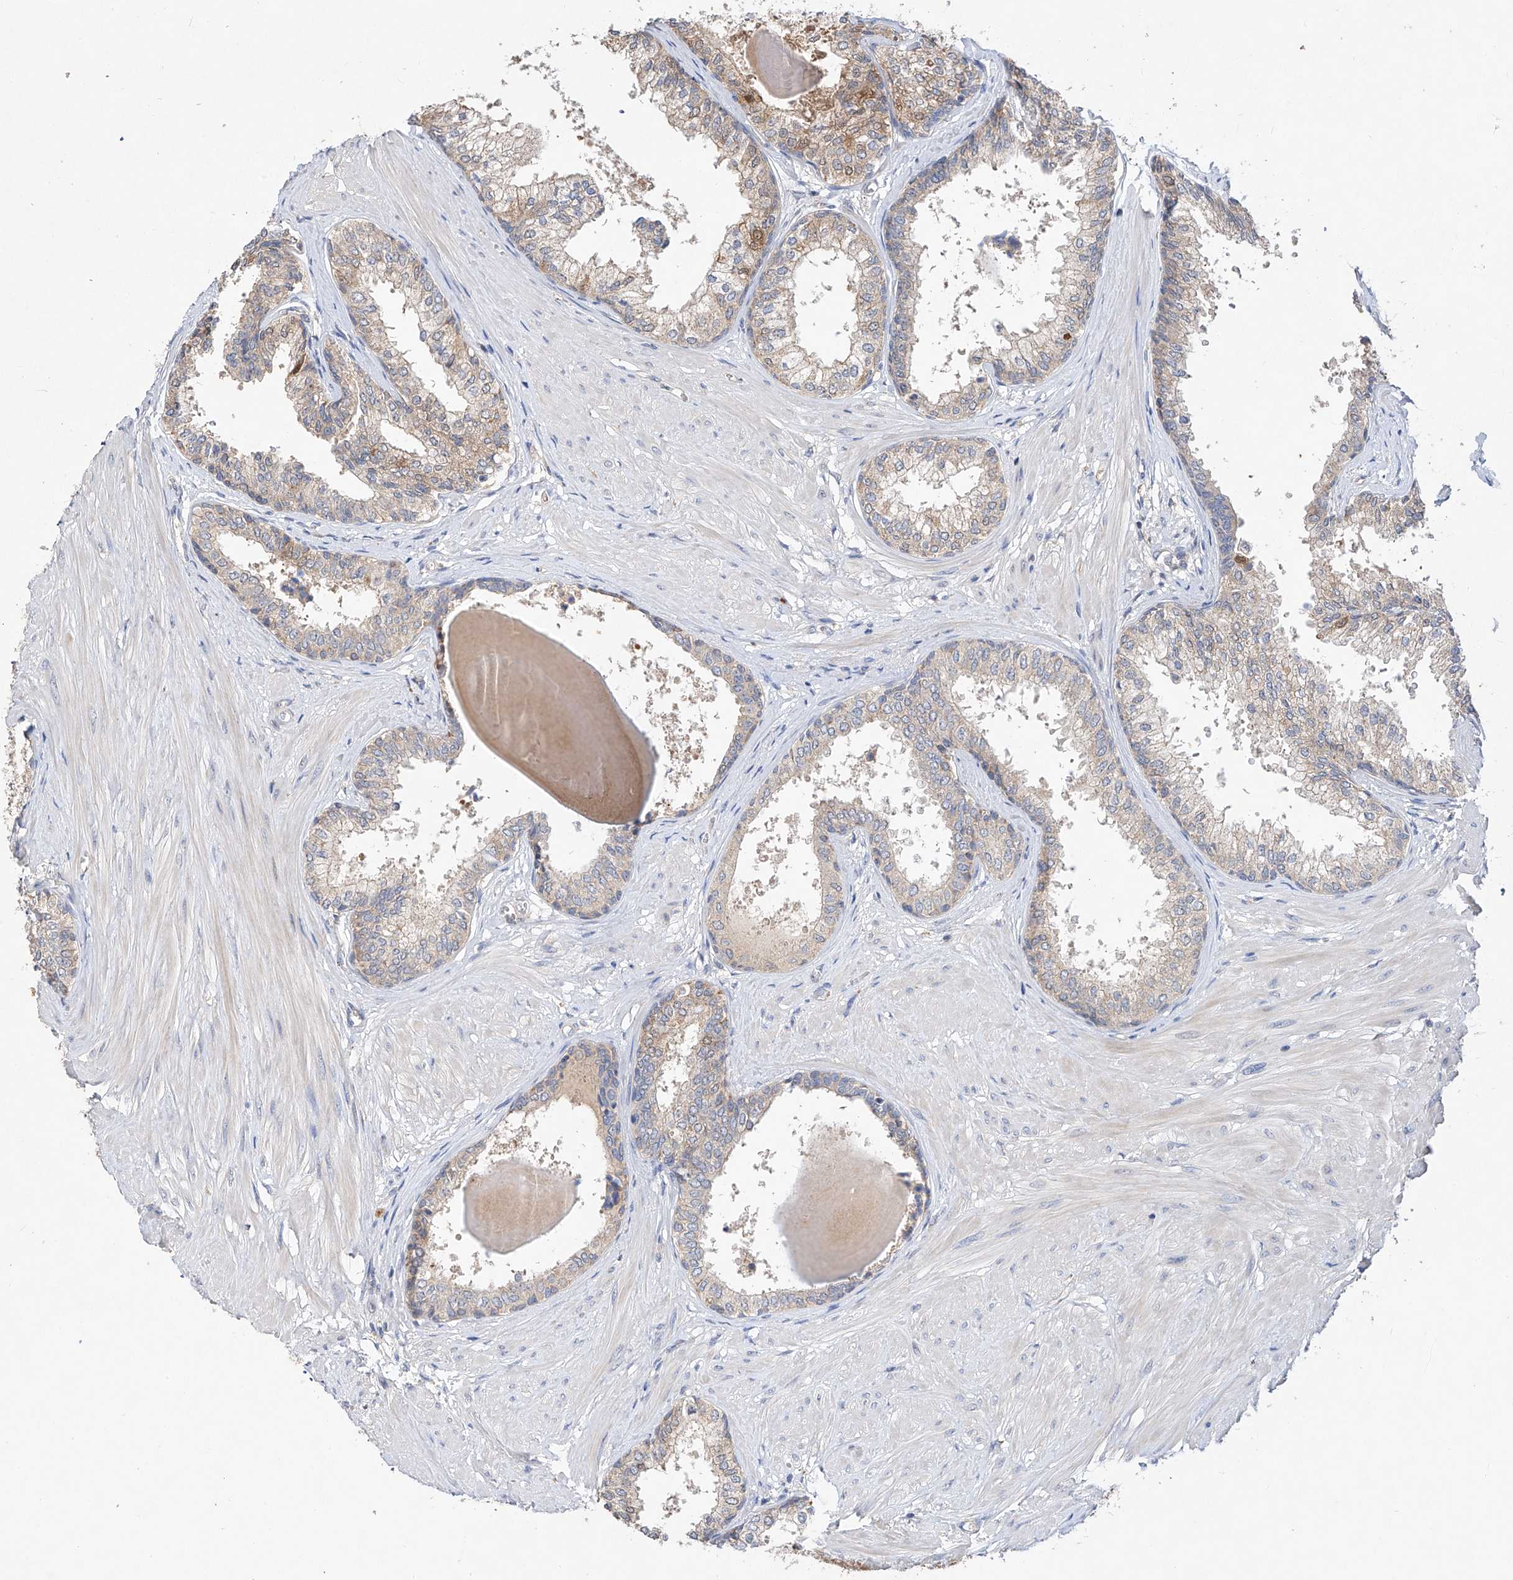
{"staining": {"intensity": "weak", "quantity": "25%-75%", "location": "cytoplasmic/membranous"}, "tissue": "prostate", "cell_type": "Glandular cells", "image_type": "normal", "snomed": [{"axis": "morphology", "description": "Normal tissue, NOS"}, {"axis": "topography", "description": "Prostate"}], "caption": "IHC micrograph of normal prostate: human prostate stained using IHC reveals low levels of weak protein expression localized specifically in the cytoplasmic/membranous of glandular cells, appearing as a cytoplasmic/membranous brown color.", "gene": "AMD1", "patient": {"sex": "male", "age": 48}}